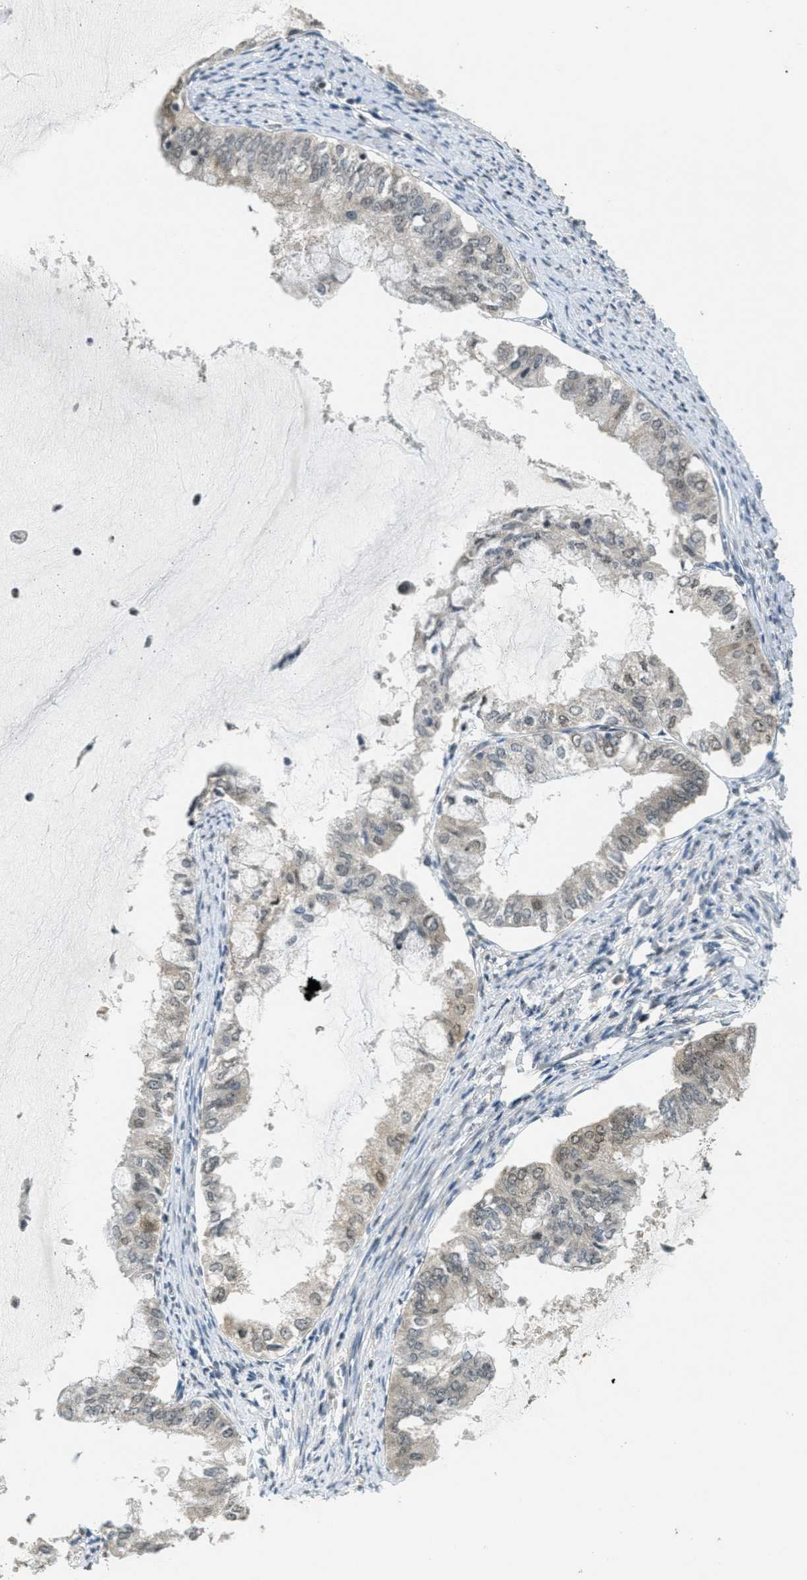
{"staining": {"intensity": "moderate", "quantity": "<25%", "location": "nuclear"}, "tissue": "endometrial cancer", "cell_type": "Tumor cells", "image_type": "cancer", "snomed": [{"axis": "morphology", "description": "Adenocarcinoma, NOS"}, {"axis": "topography", "description": "Endometrium"}], "caption": "Human endometrial adenocarcinoma stained with a protein marker reveals moderate staining in tumor cells.", "gene": "DNAJB1", "patient": {"sex": "female", "age": 86}}